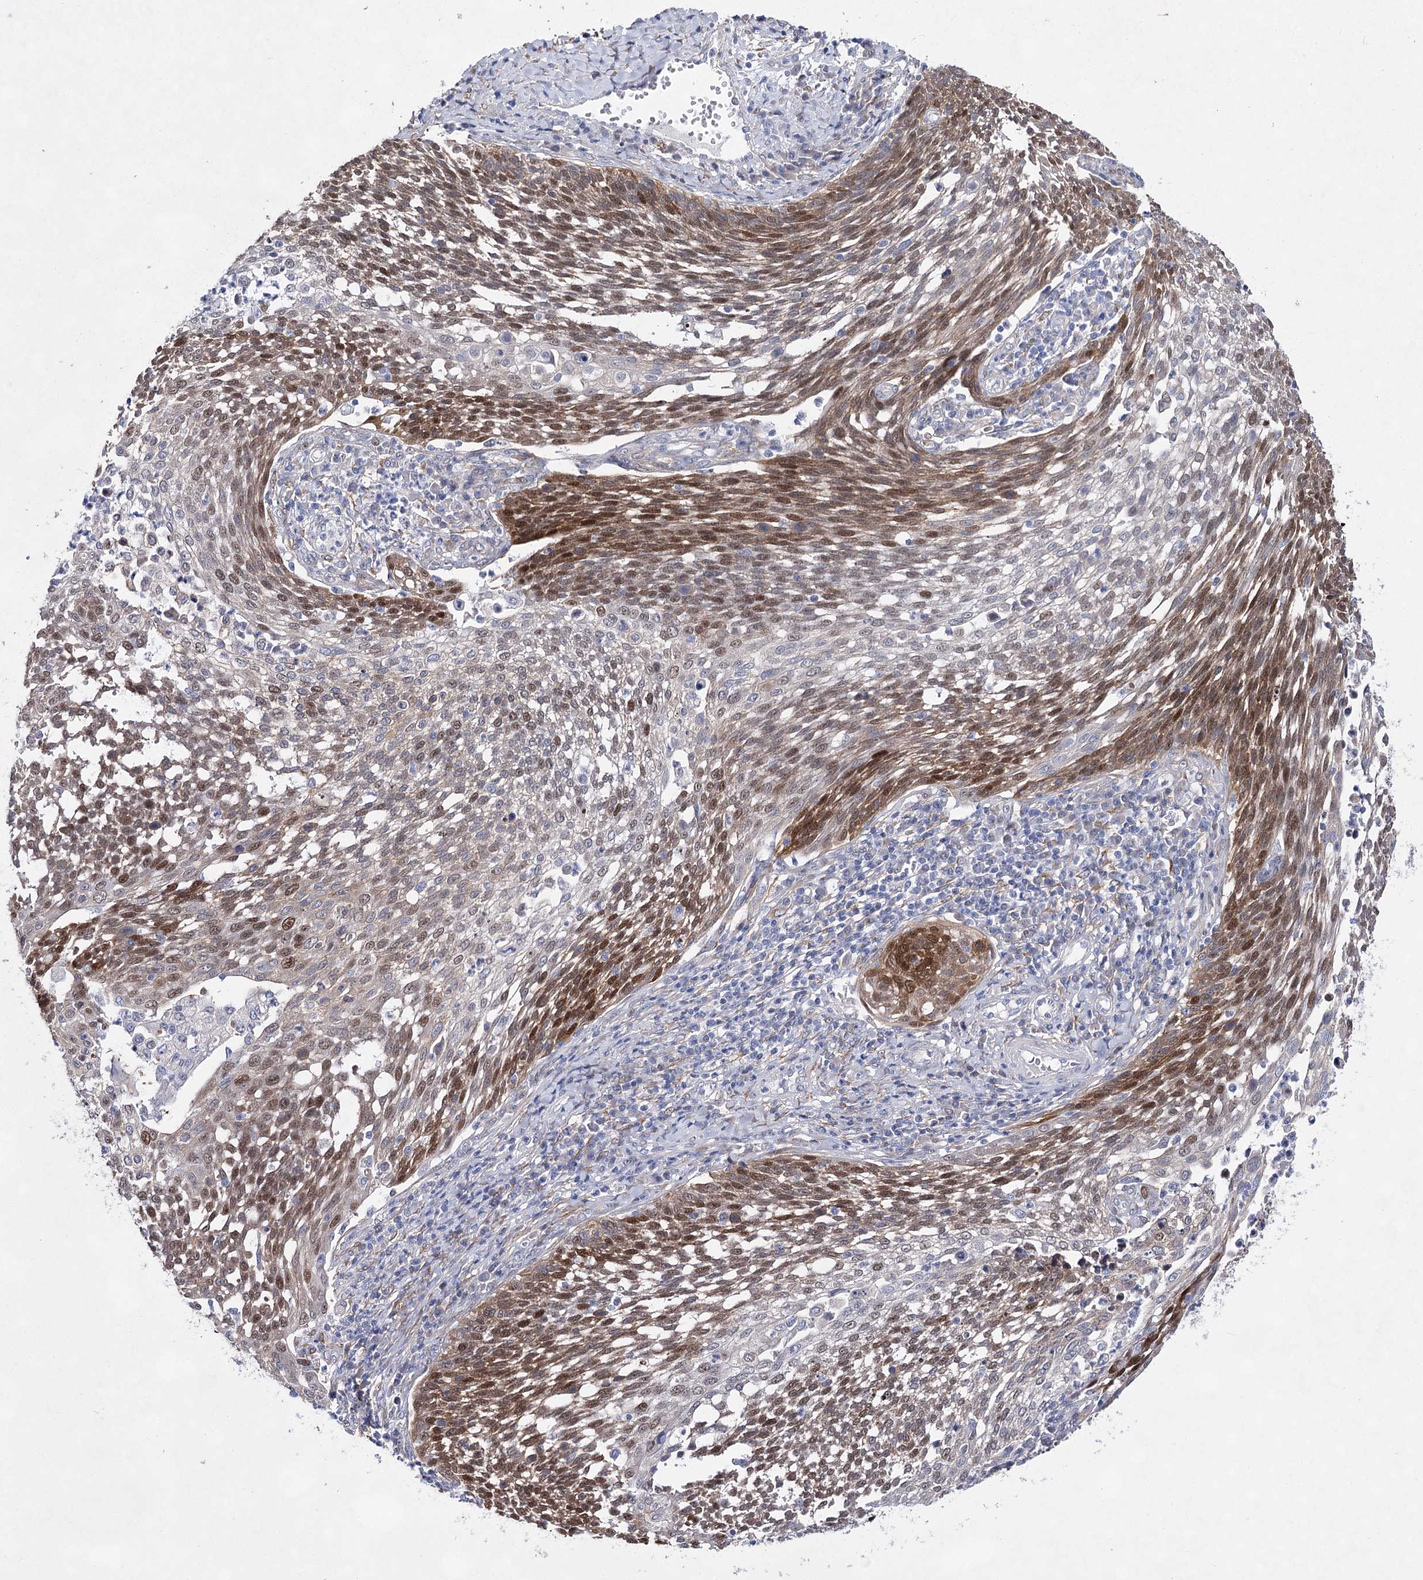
{"staining": {"intensity": "moderate", "quantity": ">75%", "location": "nuclear"}, "tissue": "cervical cancer", "cell_type": "Tumor cells", "image_type": "cancer", "snomed": [{"axis": "morphology", "description": "Squamous cell carcinoma, NOS"}, {"axis": "topography", "description": "Cervix"}], "caption": "Cervical squamous cell carcinoma stained with a protein marker exhibits moderate staining in tumor cells.", "gene": "UGDH", "patient": {"sex": "female", "age": 34}}